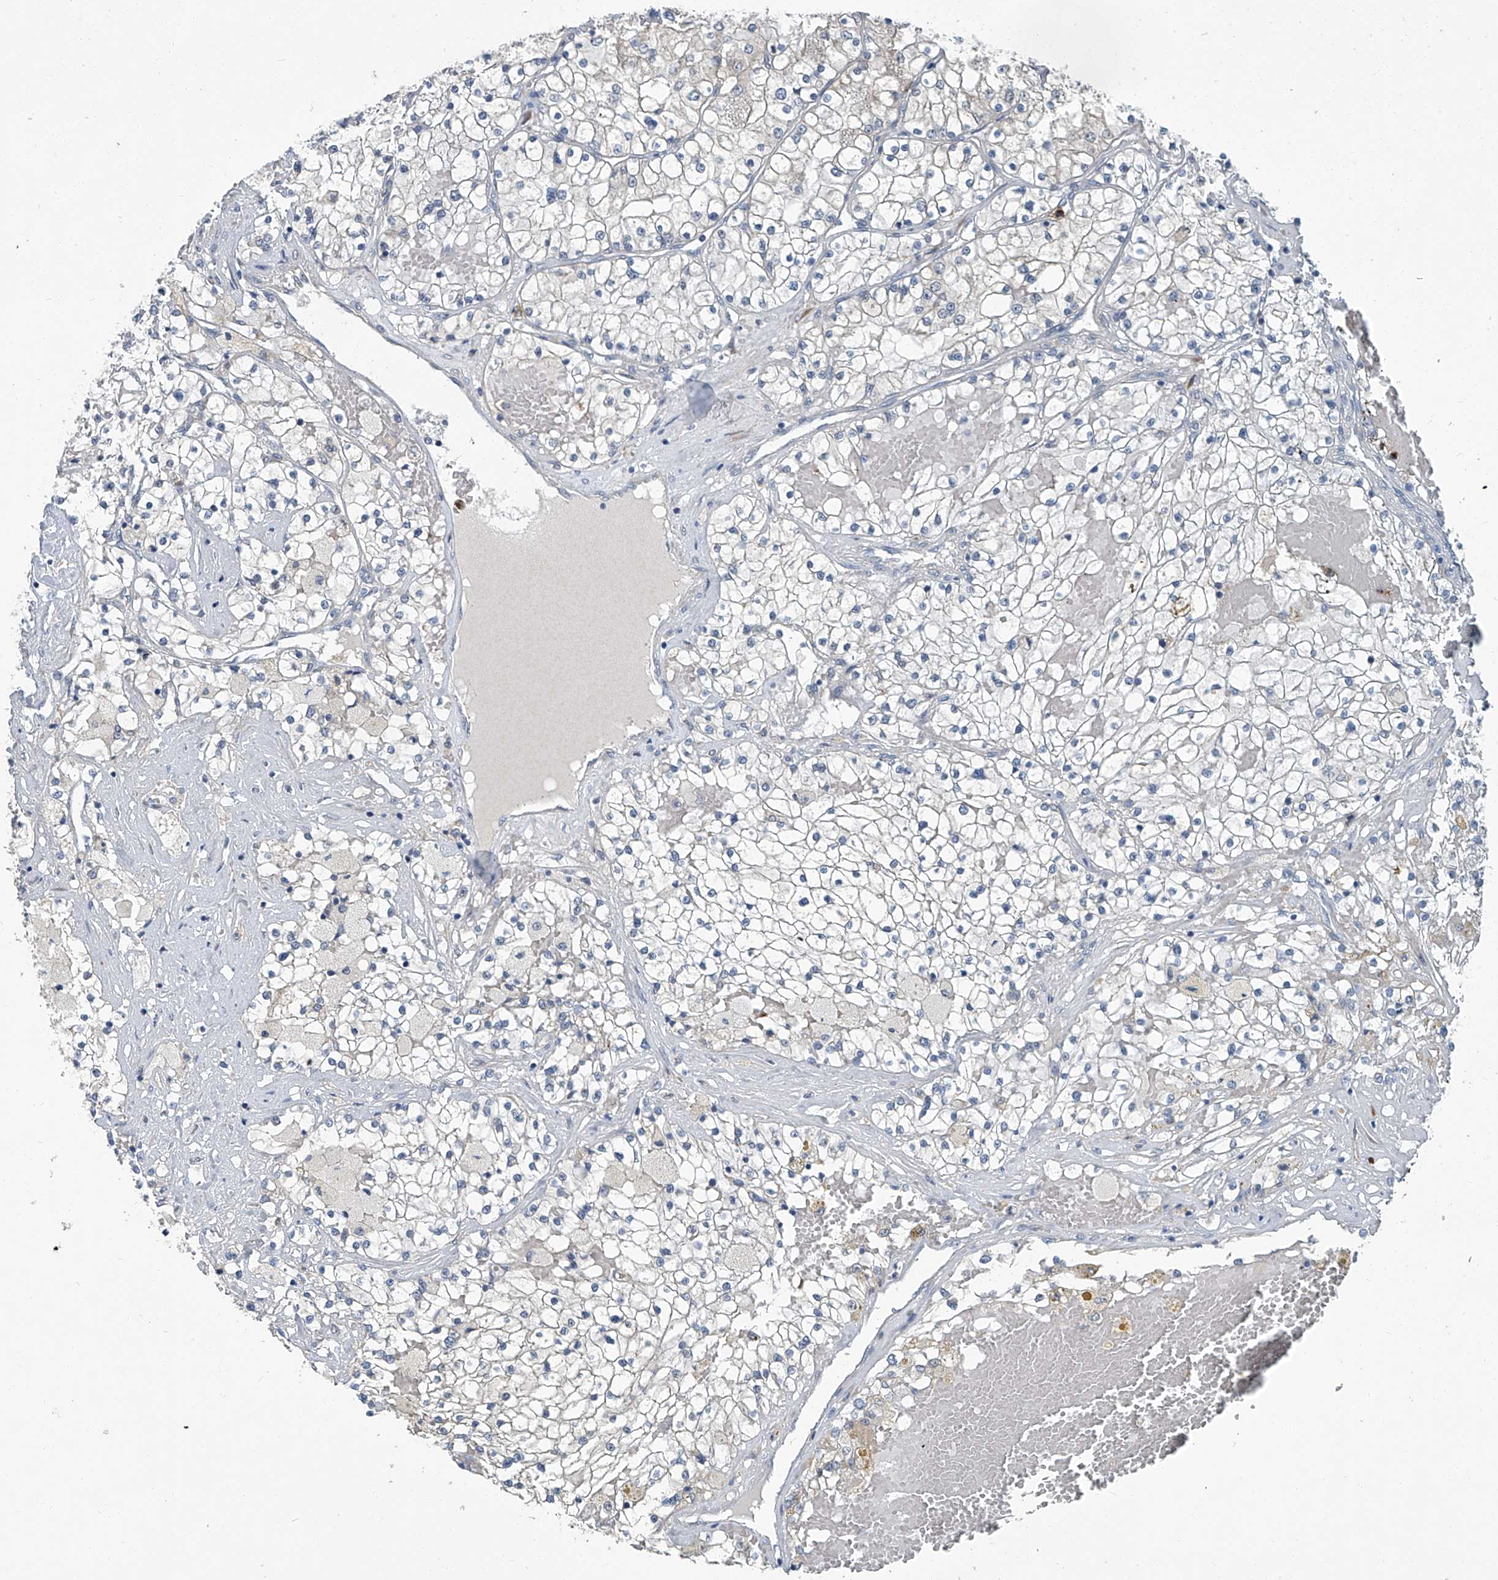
{"staining": {"intensity": "negative", "quantity": "none", "location": "none"}, "tissue": "renal cancer", "cell_type": "Tumor cells", "image_type": "cancer", "snomed": [{"axis": "morphology", "description": "Normal tissue, NOS"}, {"axis": "morphology", "description": "Adenocarcinoma, NOS"}, {"axis": "topography", "description": "Kidney"}], "caption": "Tumor cells show no significant protein staining in renal adenocarcinoma.", "gene": "AKNAD1", "patient": {"sex": "male", "age": 68}}